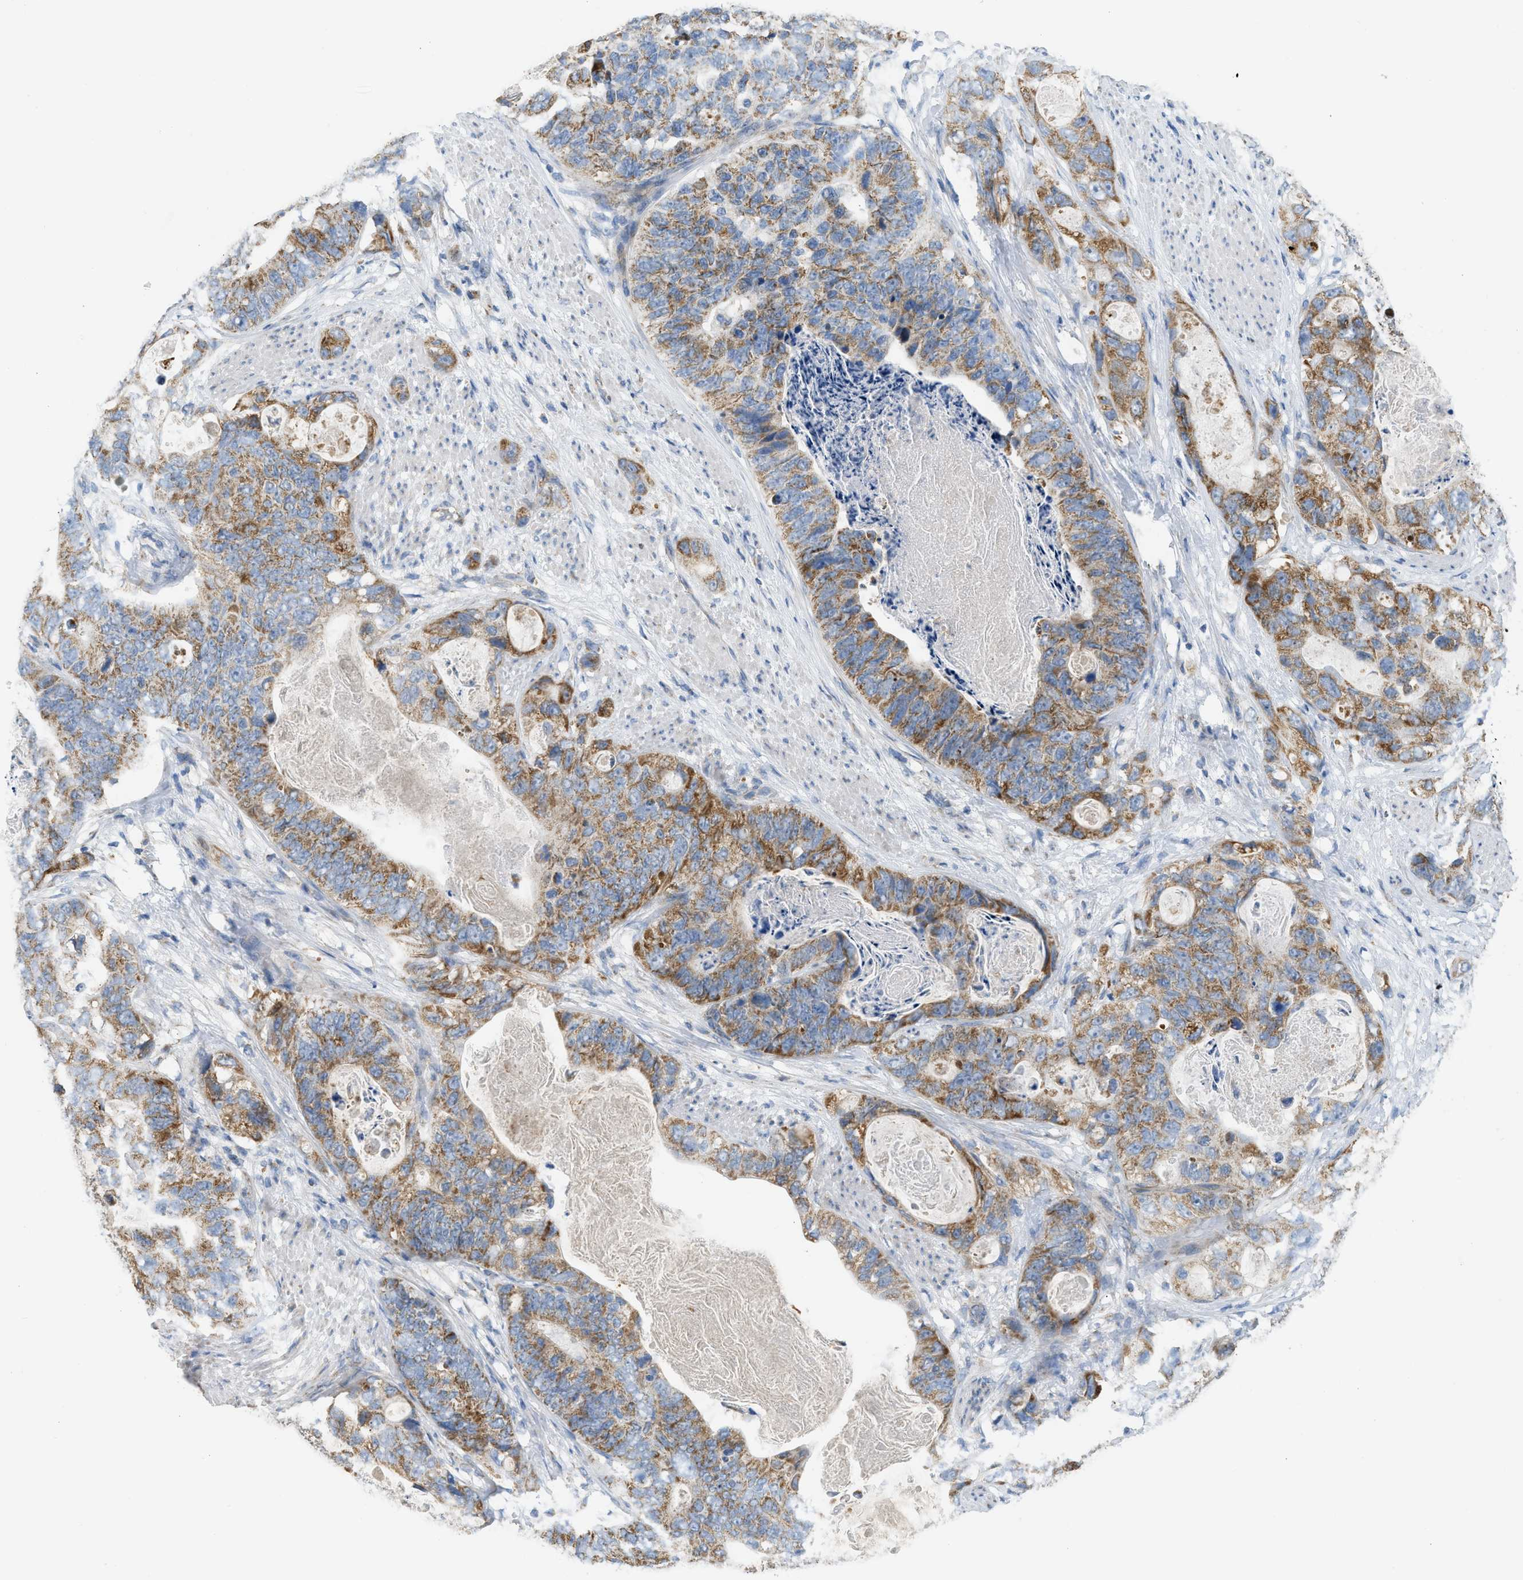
{"staining": {"intensity": "moderate", "quantity": ">75%", "location": "cytoplasmic/membranous"}, "tissue": "stomach cancer", "cell_type": "Tumor cells", "image_type": "cancer", "snomed": [{"axis": "morphology", "description": "Adenocarcinoma, NOS"}, {"axis": "topography", "description": "Stomach"}], "caption": "This is a photomicrograph of immunohistochemistry staining of stomach cancer, which shows moderate expression in the cytoplasmic/membranous of tumor cells.", "gene": "GOT2", "patient": {"sex": "female", "age": 89}}